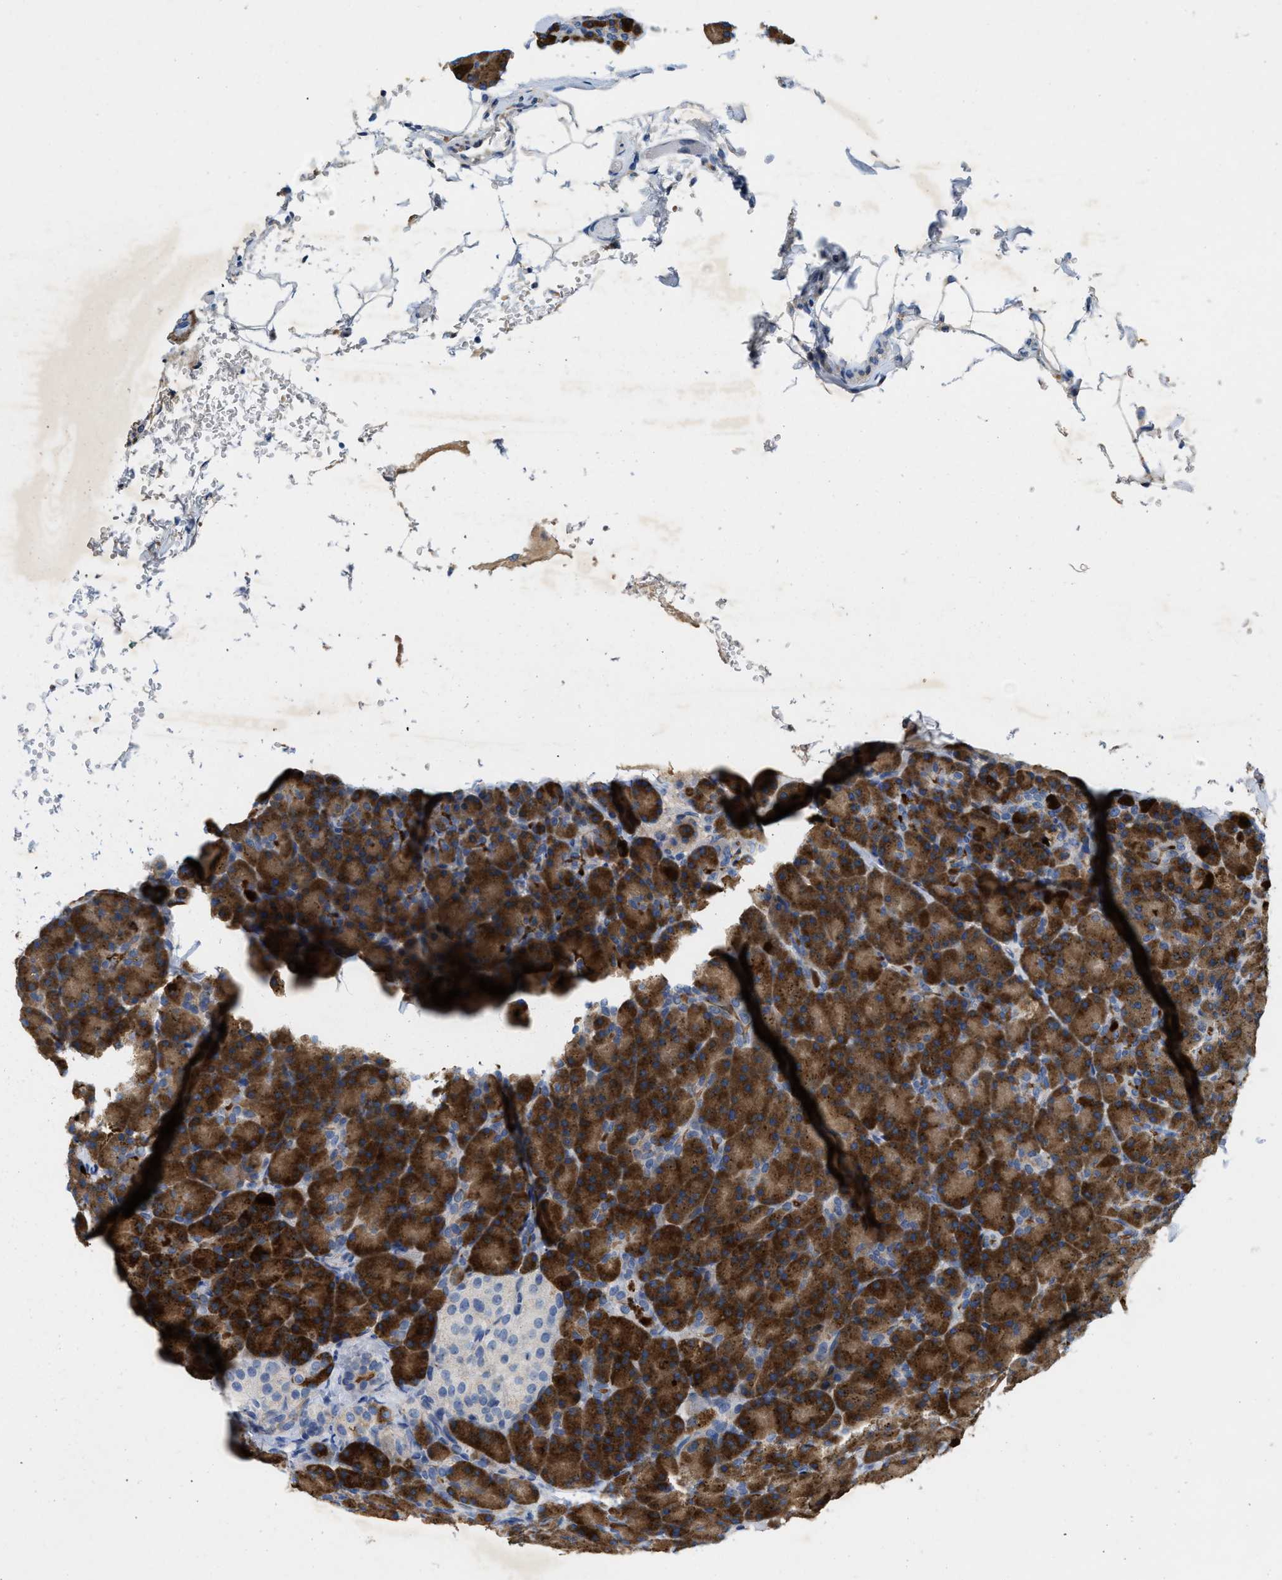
{"staining": {"intensity": "strong", "quantity": ">75%", "location": "cytoplasmic/membranous"}, "tissue": "pancreas", "cell_type": "Exocrine glandular cells", "image_type": "normal", "snomed": [{"axis": "morphology", "description": "Normal tissue, NOS"}, {"axis": "topography", "description": "Pancreas"}], "caption": "Strong cytoplasmic/membranous positivity is seen in approximately >75% of exocrine glandular cells in benign pancreas.", "gene": "CPA2", "patient": {"sex": "female", "age": 43}}